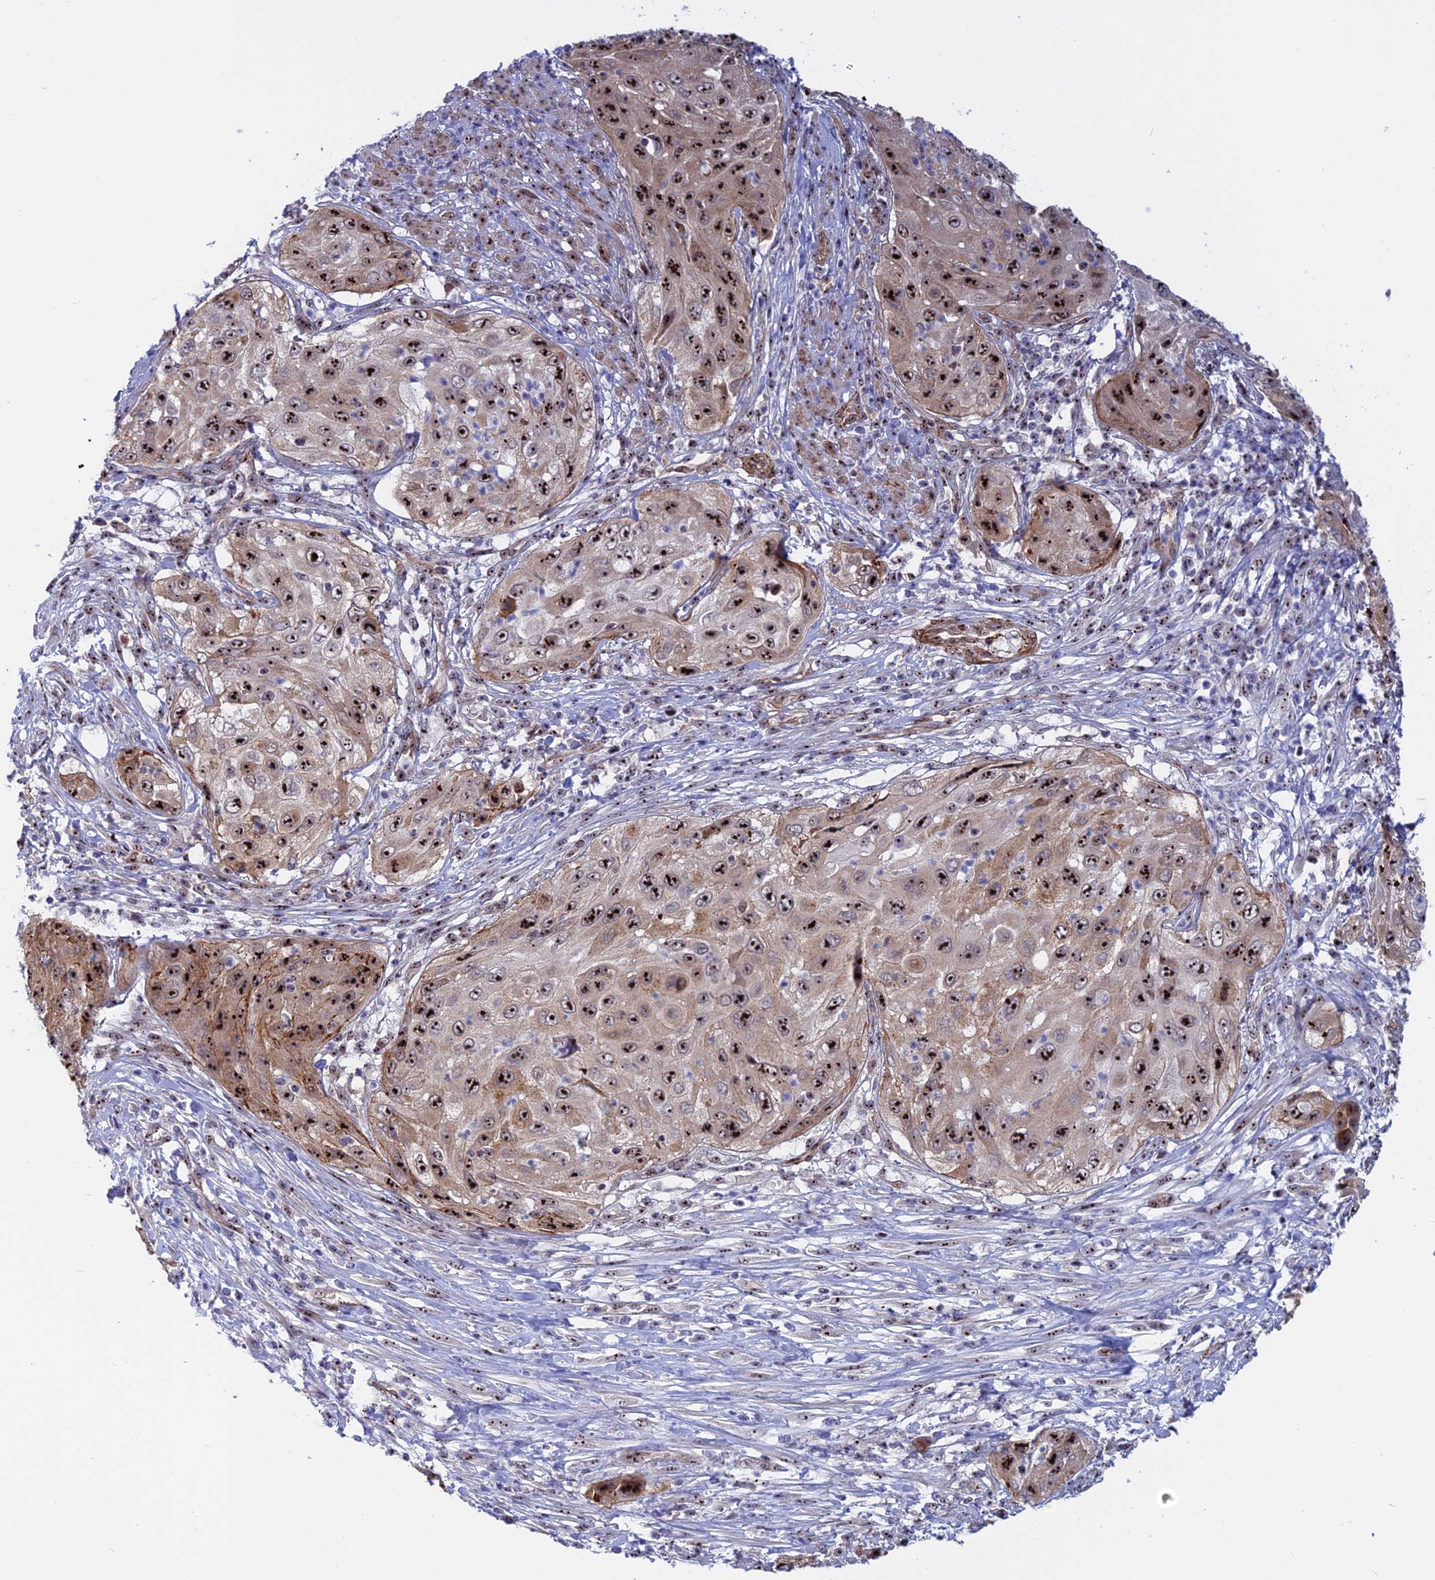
{"staining": {"intensity": "strong", "quantity": ">75%", "location": "nuclear"}, "tissue": "cervical cancer", "cell_type": "Tumor cells", "image_type": "cancer", "snomed": [{"axis": "morphology", "description": "Squamous cell carcinoma, NOS"}, {"axis": "topography", "description": "Cervix"}], "caption": "Immunohistochemical staining of cervical cancer (squamous cell carcinoma) exhibits high levels of strong nuclear expression in approximately >75% of tumor cells.", "gene": "DBNDD1", "patient": {"sex": "female", "age": 42}}